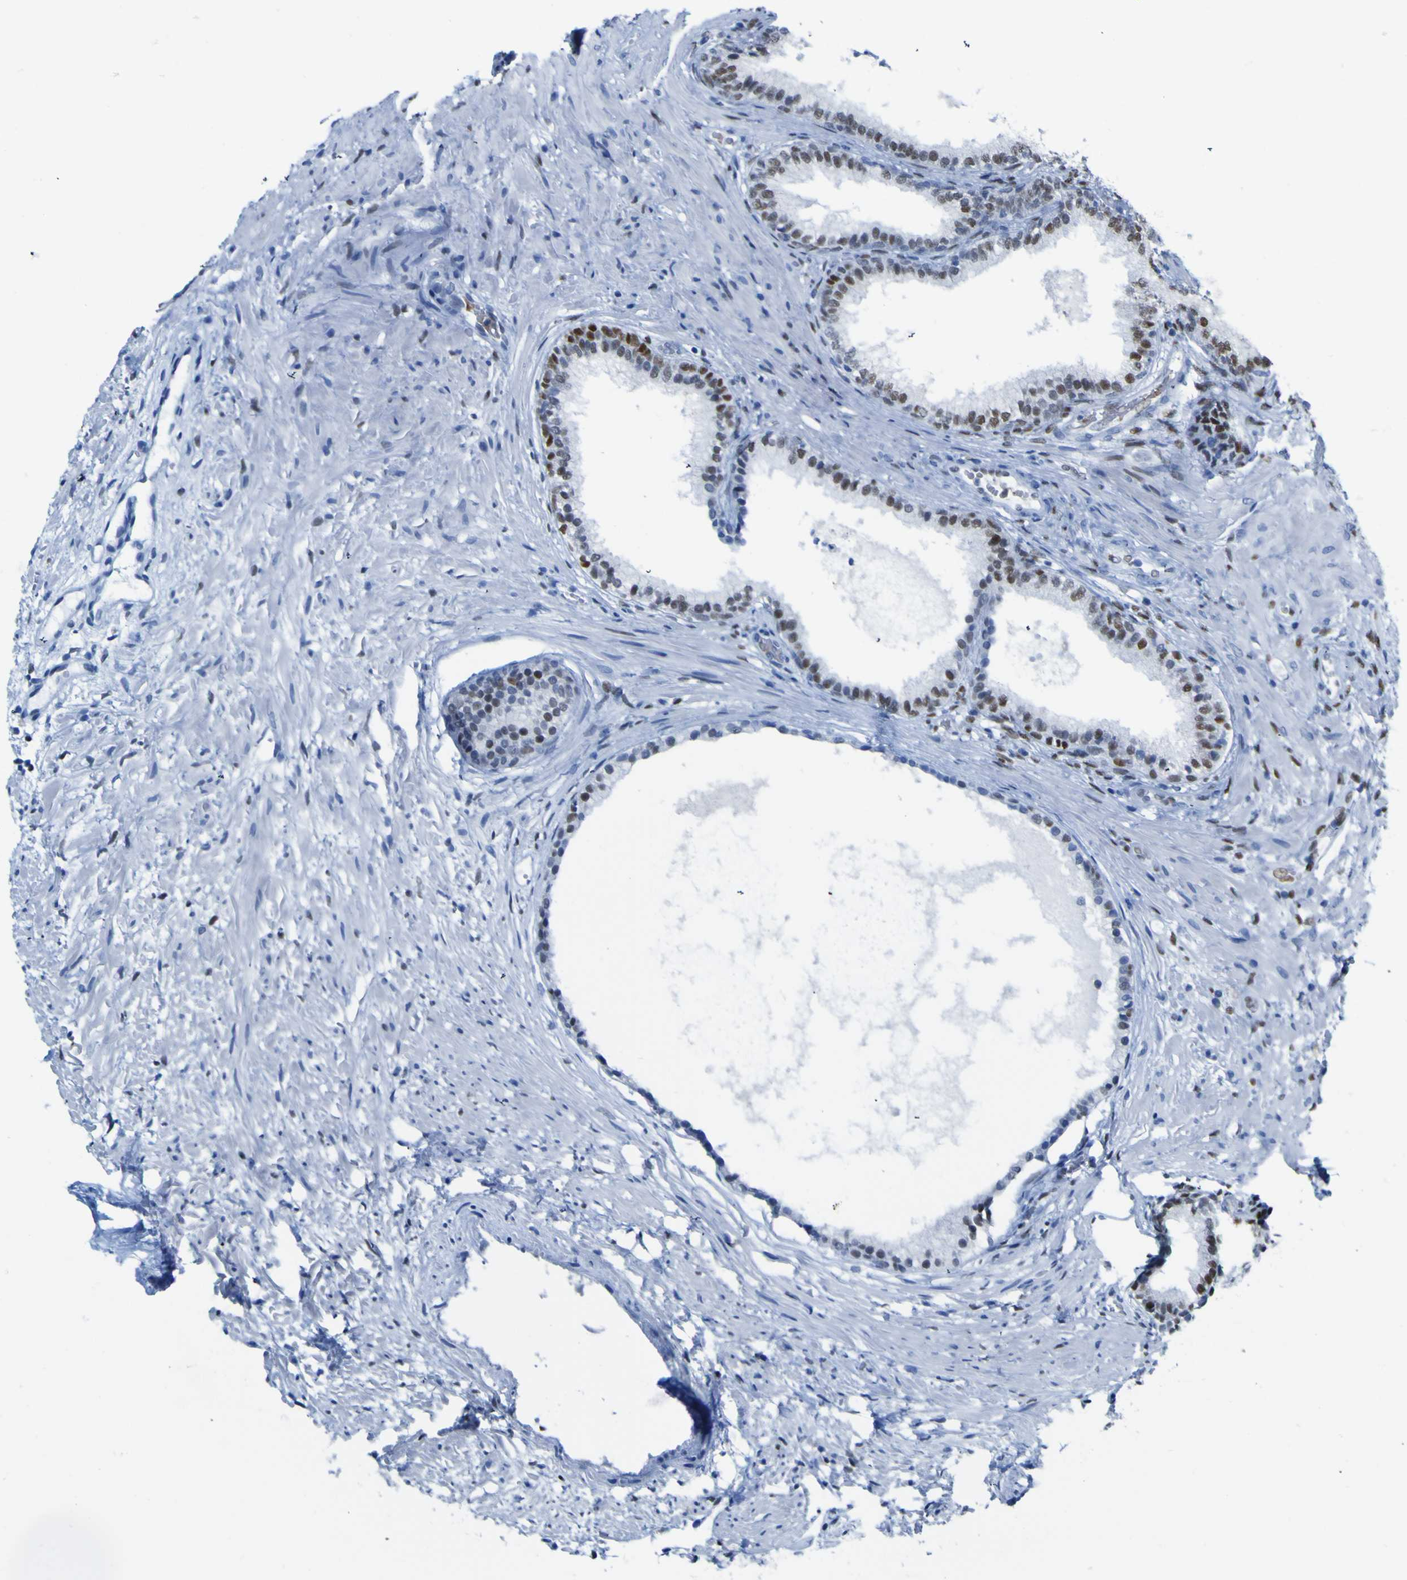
{"staining": {"intensity": "moderate", "quantity": "<25%", "location": "nuclear"}, "tissue": "prostate", "cell_type": "Glandular cells", "image_type": "normal", "snomed": [{"axis": "morphology", "description": "Normal tissue, NOS"}, {"axis": "topography", "description": "Prostate"}], "caption": "High-magnification brightfield microscopy of normal prostate stained with DAB (brown) and counterstained with hematoxylin (blue). glandular cells exhibit moderate nuclear positivity is identified in about<25% of cells.", "gene": "DACH1", "patient": {"sex": "male", "age": 76}}